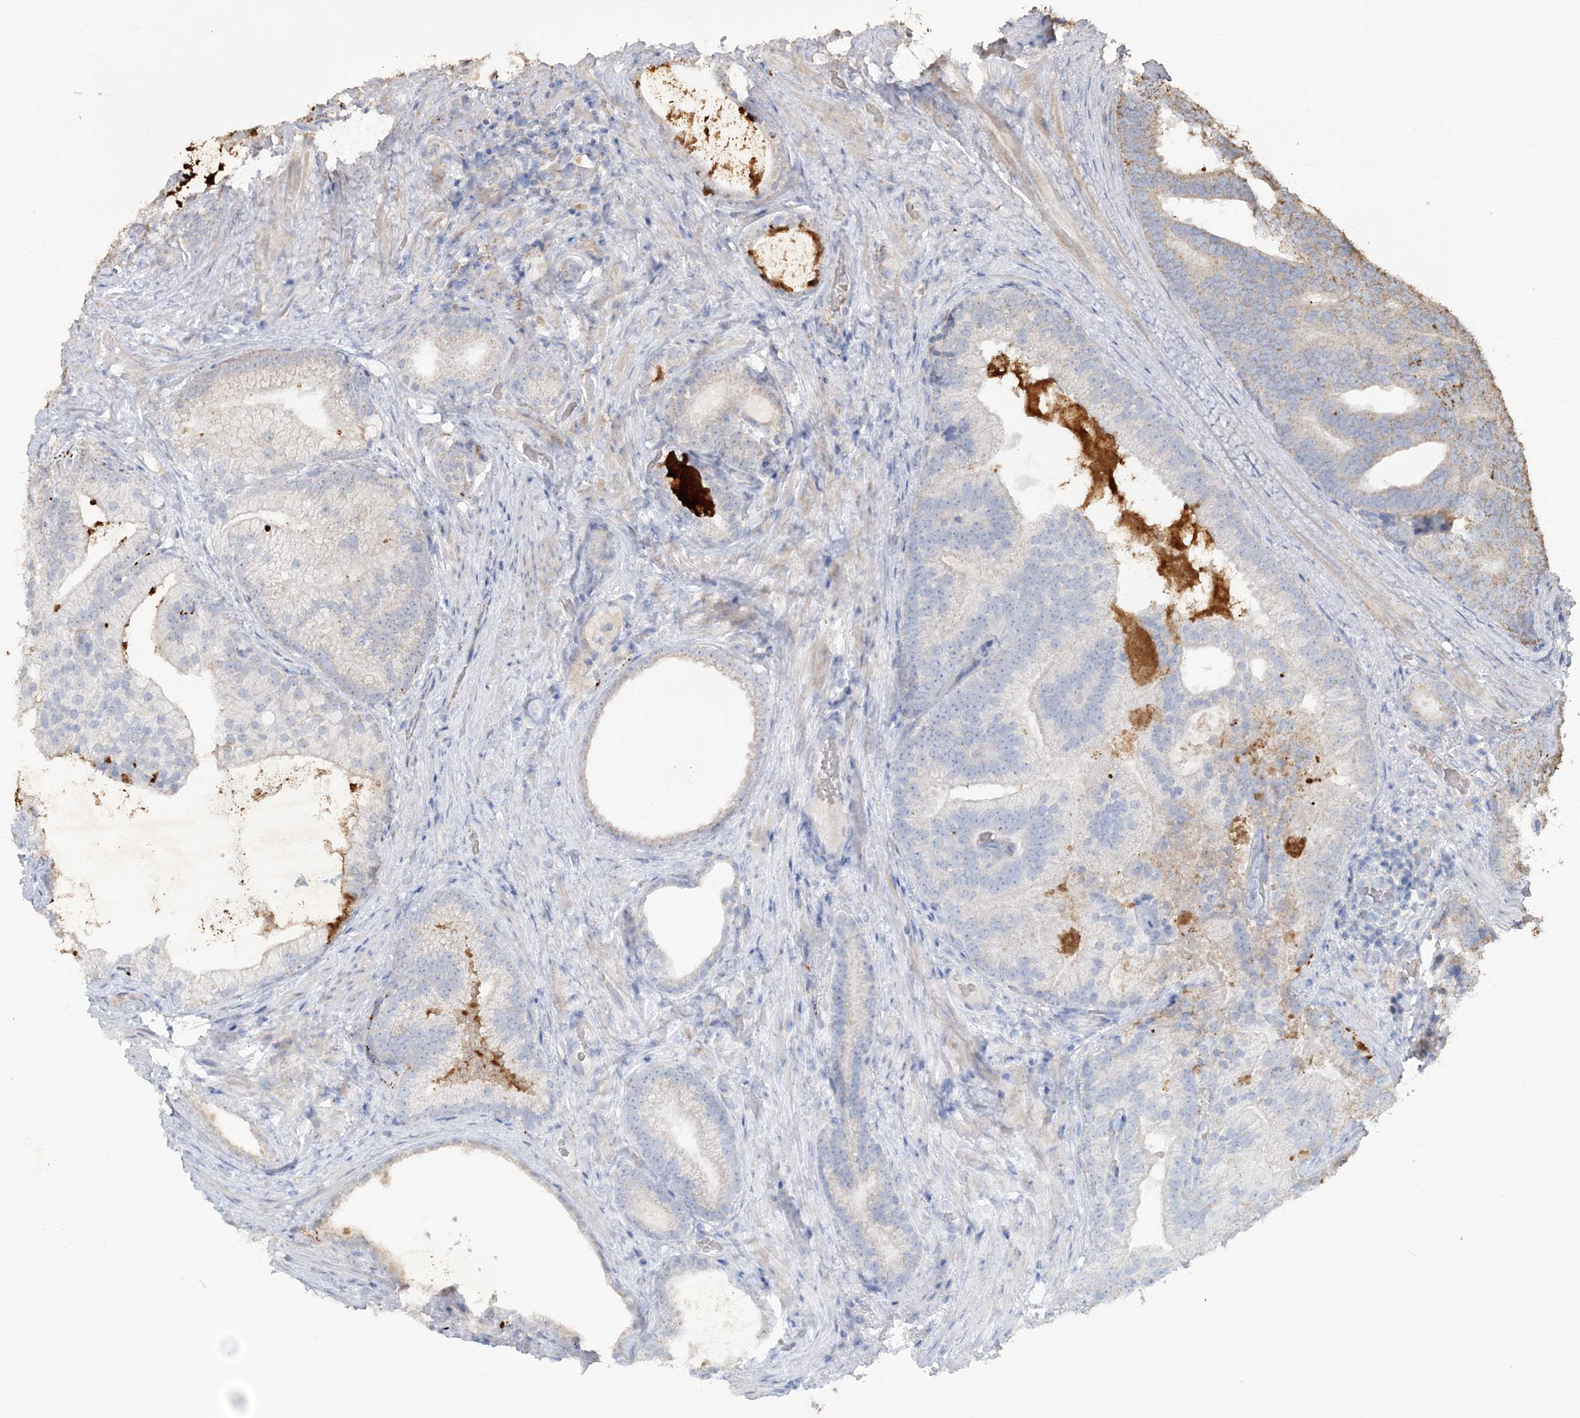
{"staining": {"intensity": "negative", "quantity": "none", "location": "none"}, "tissue": "prostate cancer", "cell_type": "Tumor cells", "image_type": "cancer", "snomed": [{"axis": "morphology", "description": "Adenocarcinoma, Low grade"}, {"axis": "topography", "description": "Prostate"}], "caption": "Human prostate low-grade adenocarcinoma stained for a protein using immunohistochemistry demonstrates no expression in tumor cells.", "gene": "SFMBT2", "patient": {"sex": "male", "age": 71}}